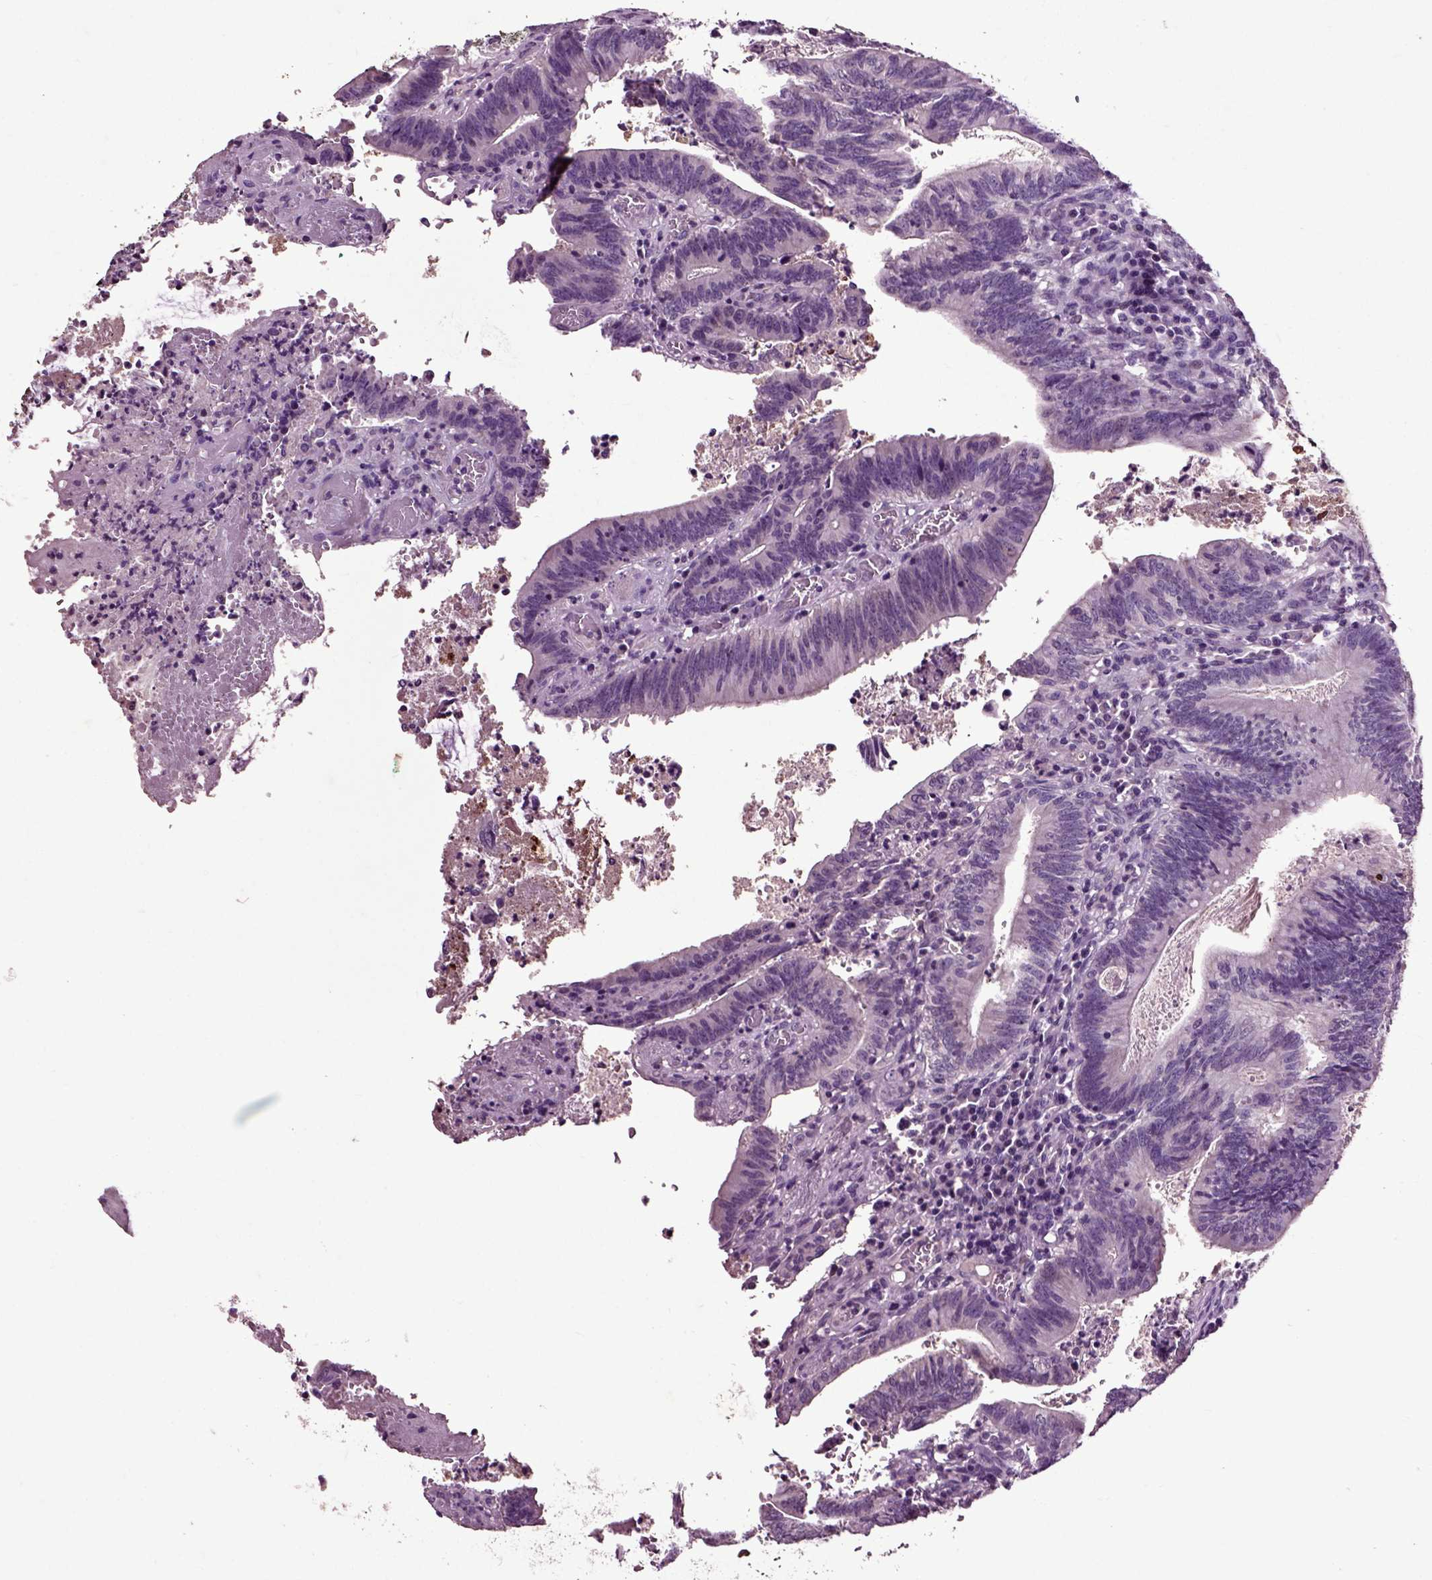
{"staining": {"intensity": "negative", "quantity": "none", "location": "none"}, "tissue": "colorectal cancer", "cell_type": "Tumor cells", "image_type": "cancer", "snomed": [{"axis": "morphology", "description": "Adenocarcinoma, NOS"}, {"axis": "topography", "description": "Colon"}], "caption": "Tumor cells are negative for protein expression in human adenocarcinoma (colorectal).", "gene": "CRHR1", "patient": {"sex": "female", "age": 70}}